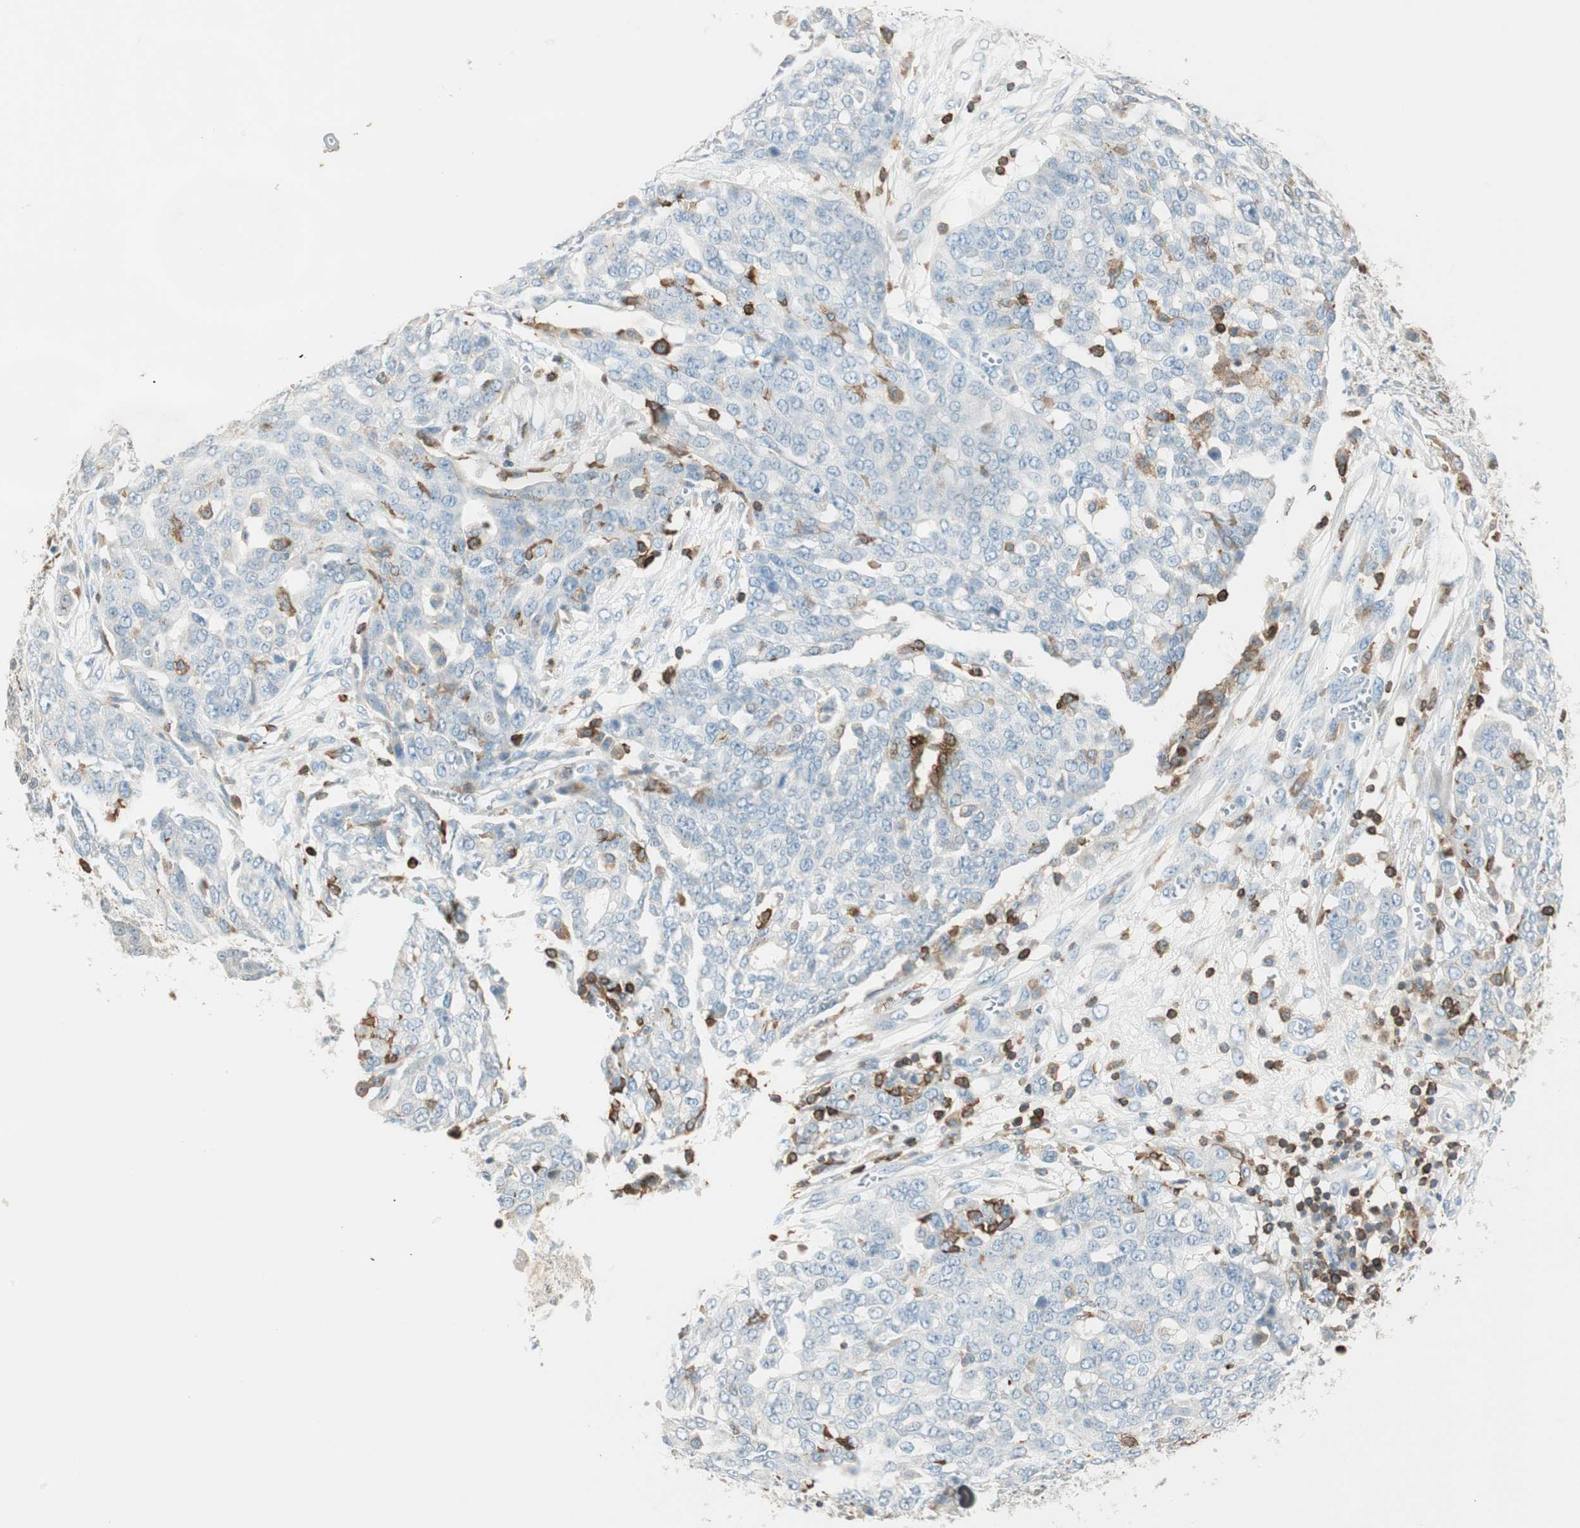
{"staining": {"intensity": "weak", "quantity": "25%-75%", "location": "cytoplasmic/membranous"}, "tissue": "ovarian cancer", "cell_type": "Tumor cells", "image_type": "cancer", "snomed": [{"axis": "morphology", "description": "Cystadenocarcinoma, serous, NOS"}, {"axis": "topography", "description": "Soft tissue"}, {"axis": "topography", "description": "Ovary"}], "caption": "The histopathology image demonstrates a brown stain indicating the presence of a protein in the cytoplasmic/membranous of tumor cells in serous cystadenocarcinoma (ovarian).", "gene": "HPGD", "patient": {"sex": "female", "age": 57}}